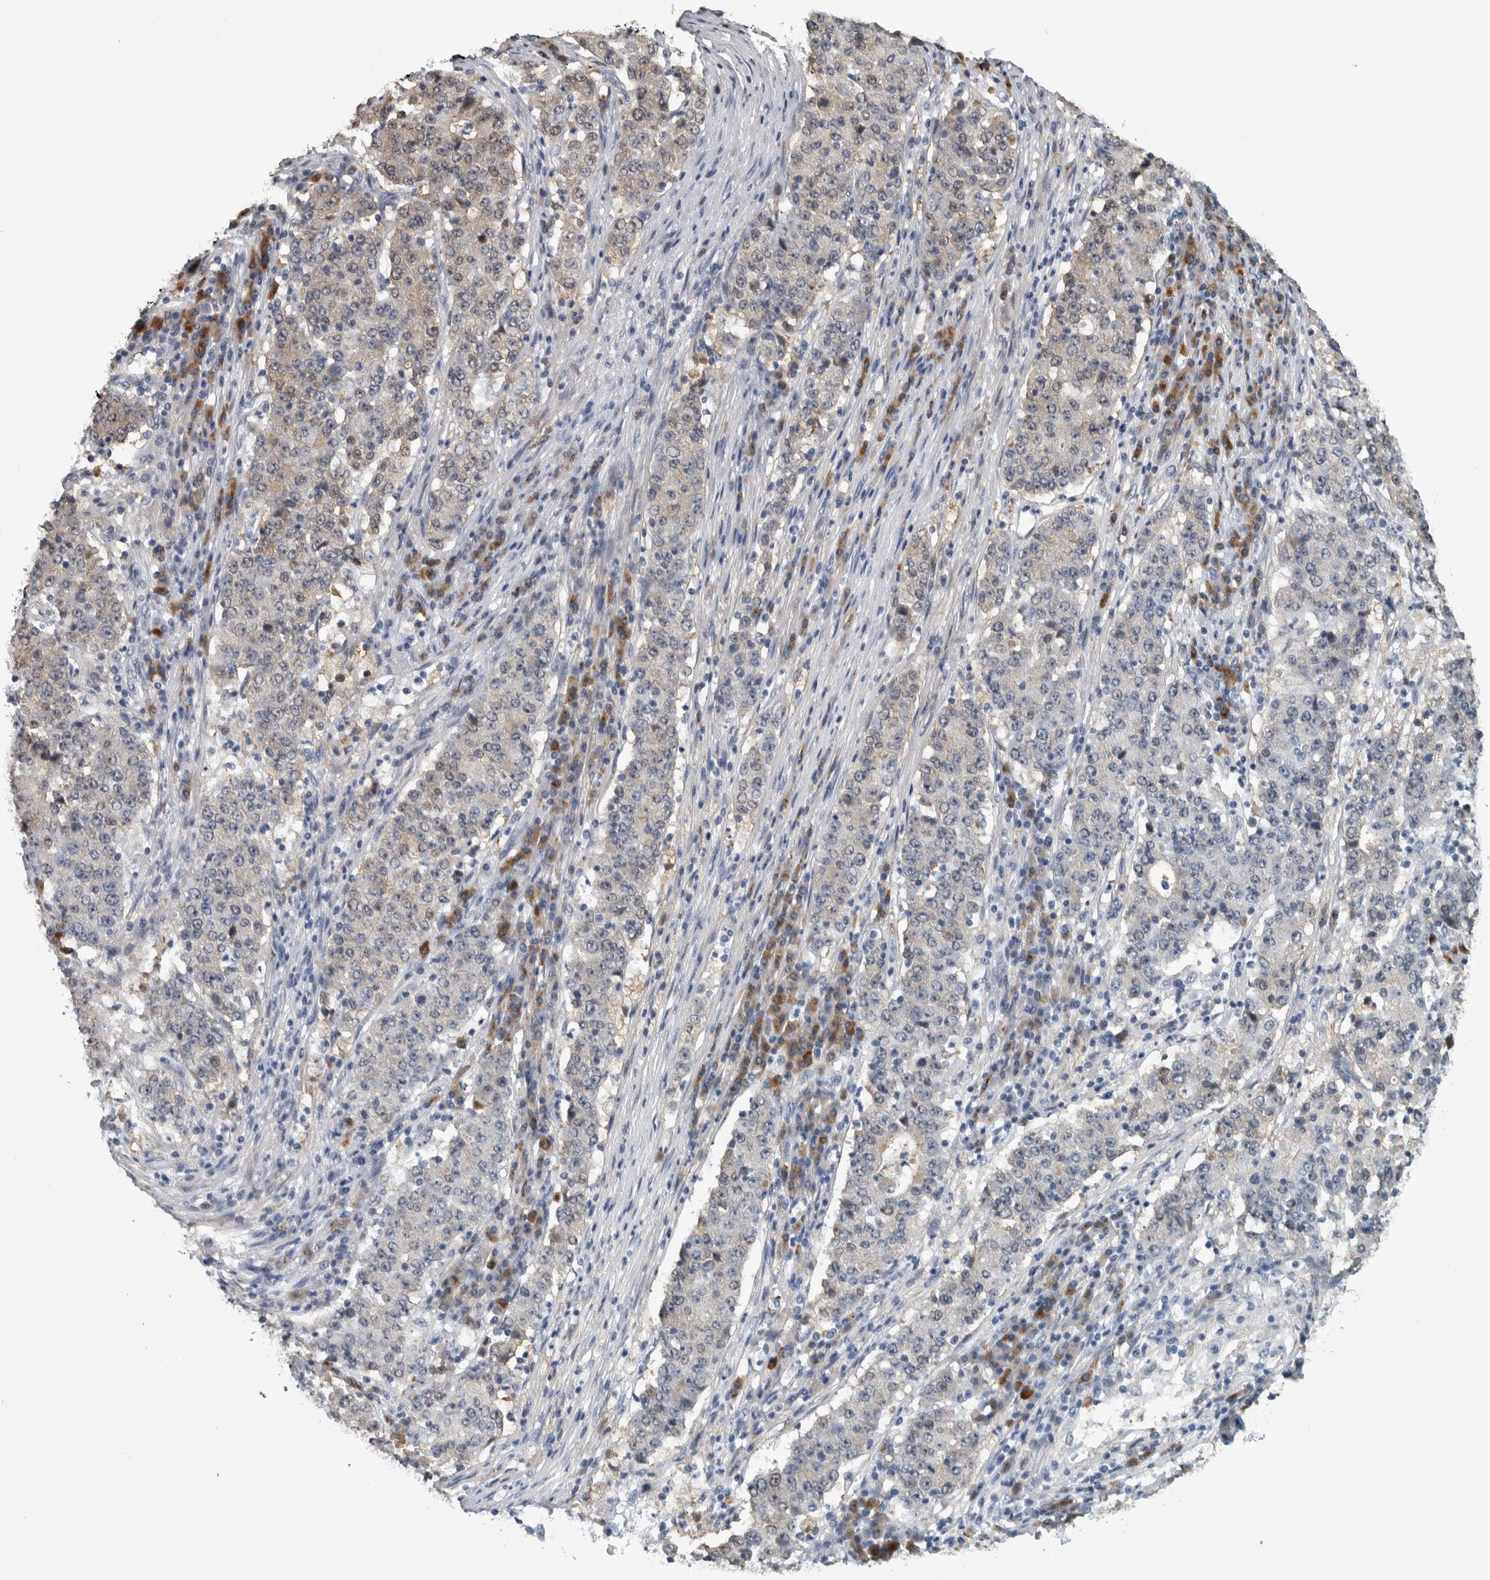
{"staining": {"intensity": "weak", "quantity": "<25%", "location": "cytoplasmic/membranous,nuclear"}, "tissue": "stomach cancer", "cell_type": "Tumor cells", "image_type": "cancer", "snomed": [{"axis": "morphology", "description": "Adenocarcinoma, NOS"}, {"axis": "topography", "description": "Stomach"}], "caption": "Tumor cells are negative for brown protein staining in stomach cancer.", "gene": "CAVIN4", "patient": {"sex": "male", "age": 59}}